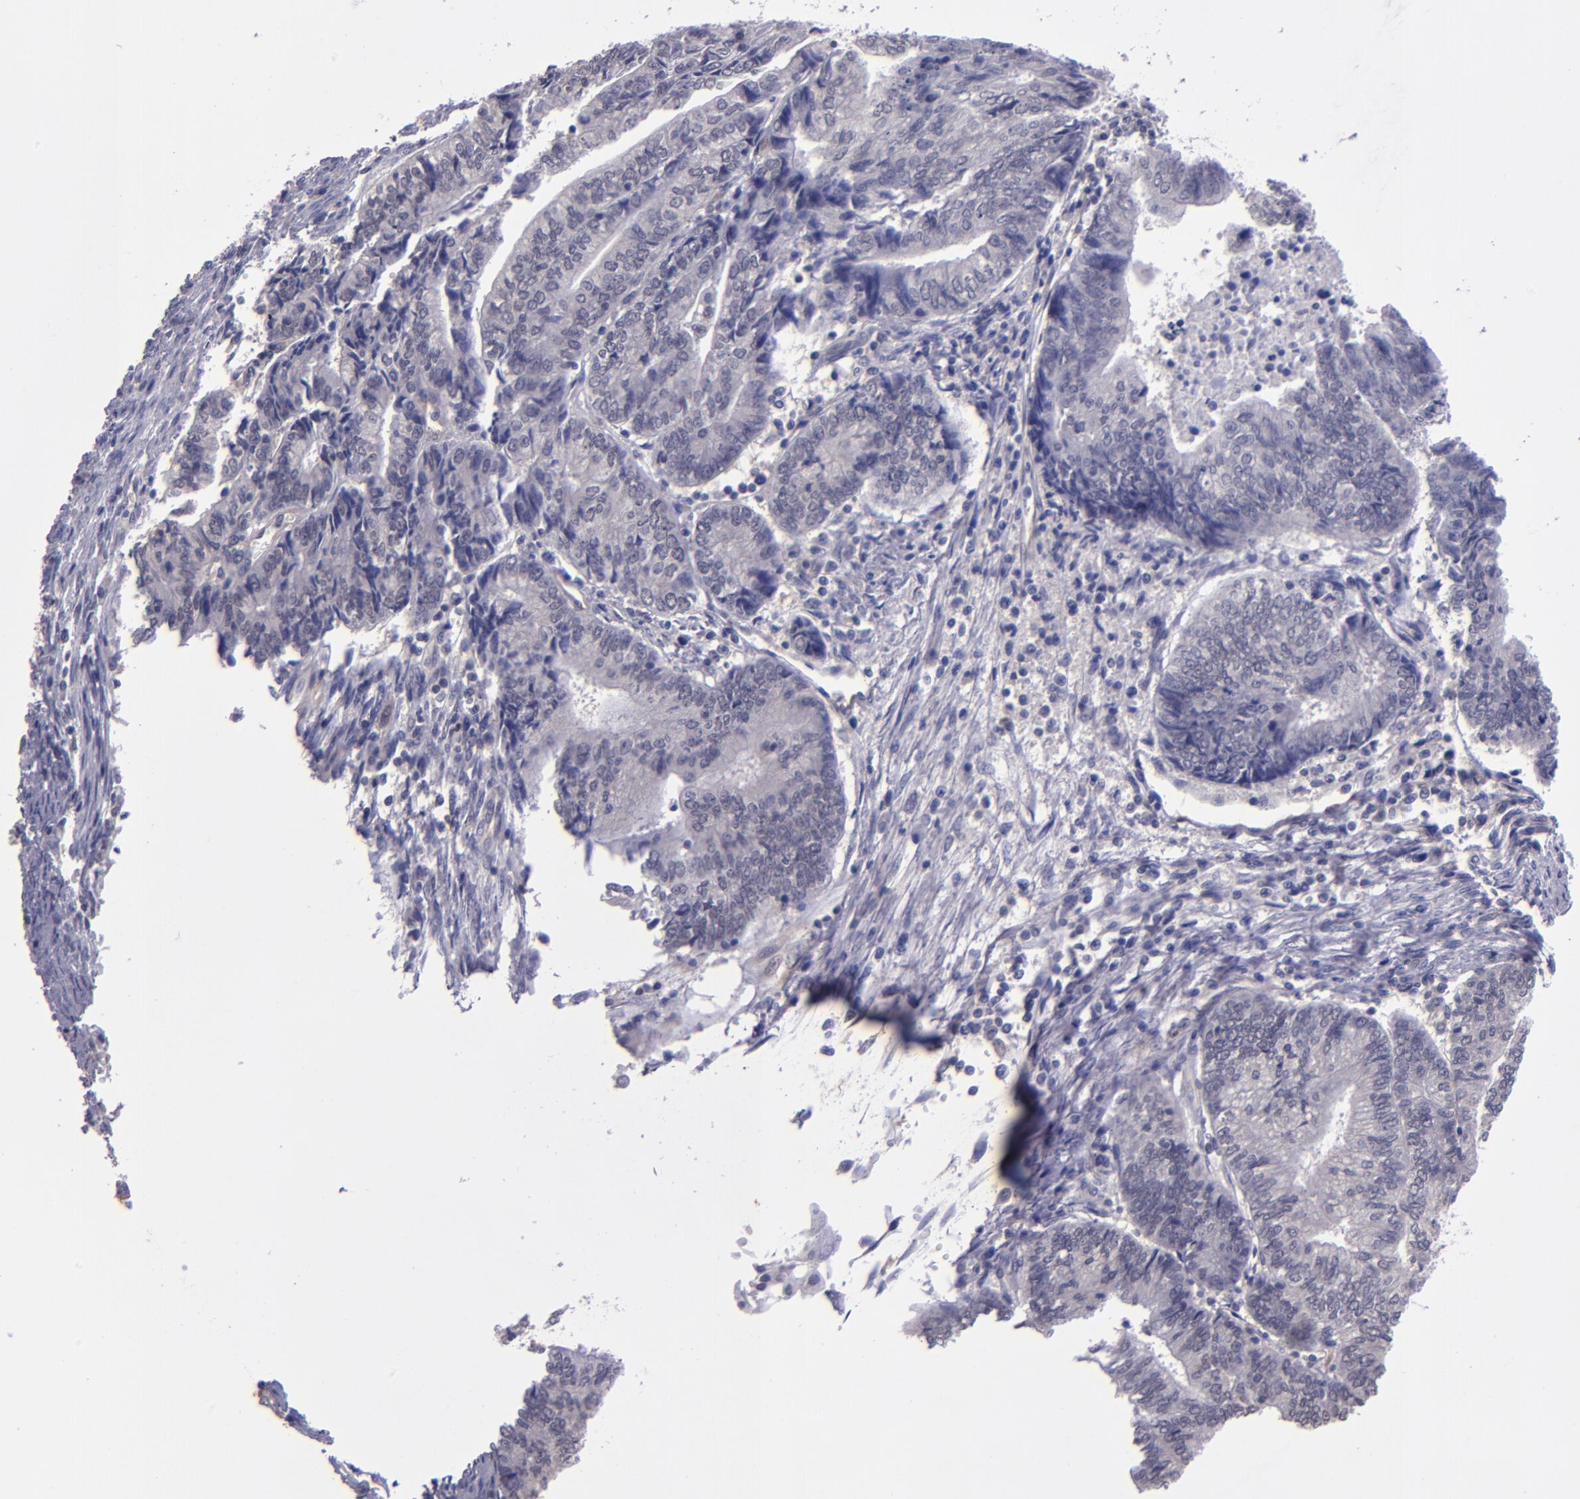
{"staining": {"intensity": "negative", "quantity": "none", "location": "none"}, "tissue": "endometrial cancer", "cell_type": "Tumor cells", "image_type": "cancer", "snomed": [{"axis": "morphology", "description": "Adenocarcinoma, NOS"}, {"axis": "topography", "description": "Uterus"}, {"axis": "topography", "description": "Endometrium"}], "caption": "Tumor cells show no significant protein expression in endometrial cancer.", "gene": "CEBPE", "patient": {"sex": "female", "age": 70}}